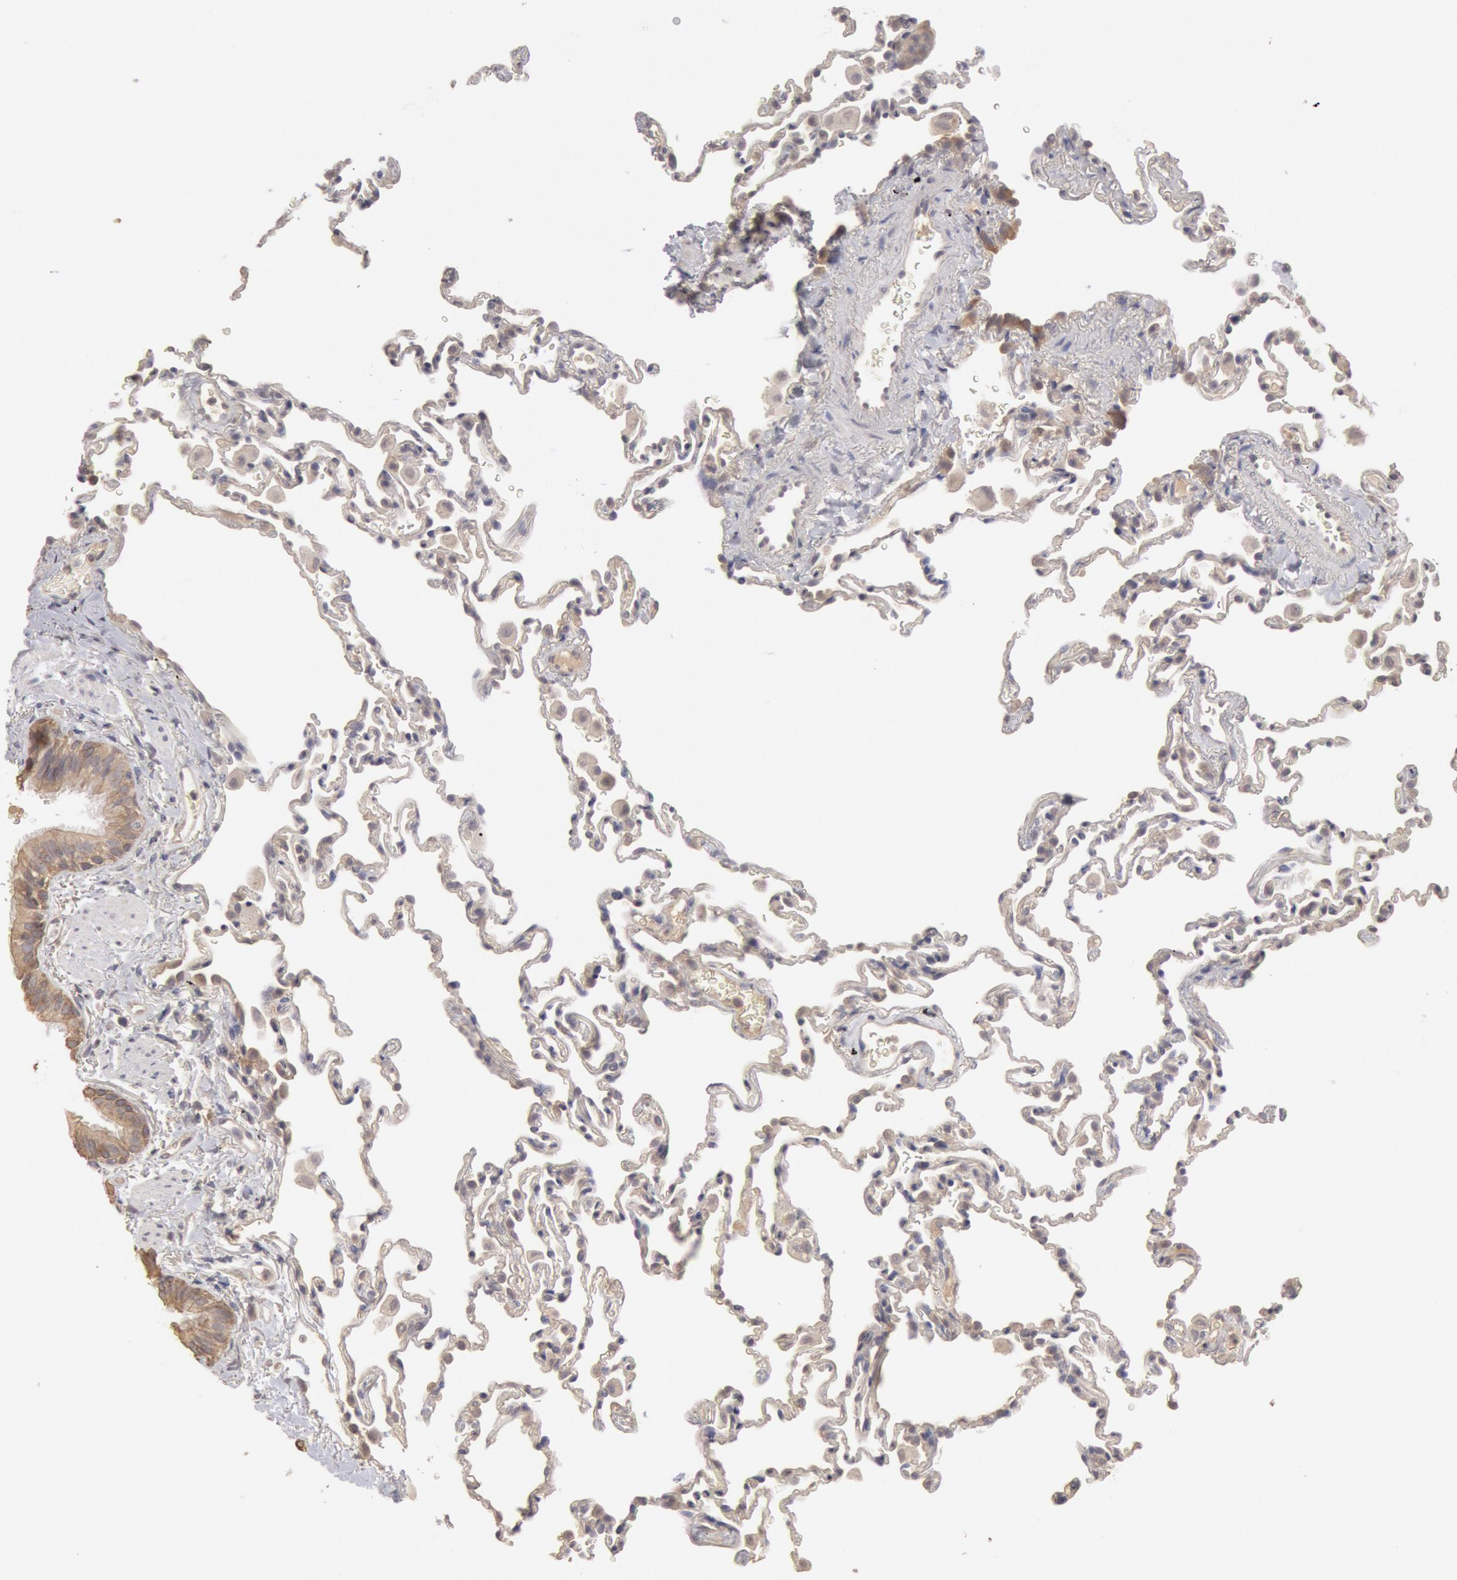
{"staining": {"intensity": "negative", "quantity": "none", "location": "none"}, "tissue": "lung", "cell_type": "Alveolar cells", "image_type": "normal", "snomed": [{"axis": "morphology", "description": "Normal tissue, NOS"}, {"axis": "topography", "description": "Lung"}], "caption": "Micrograph shows no significant protein expression in alveolar cells of normal lung.", "gene": "ZFP36L1", "patient": {"sex": "male", "age": 59}}